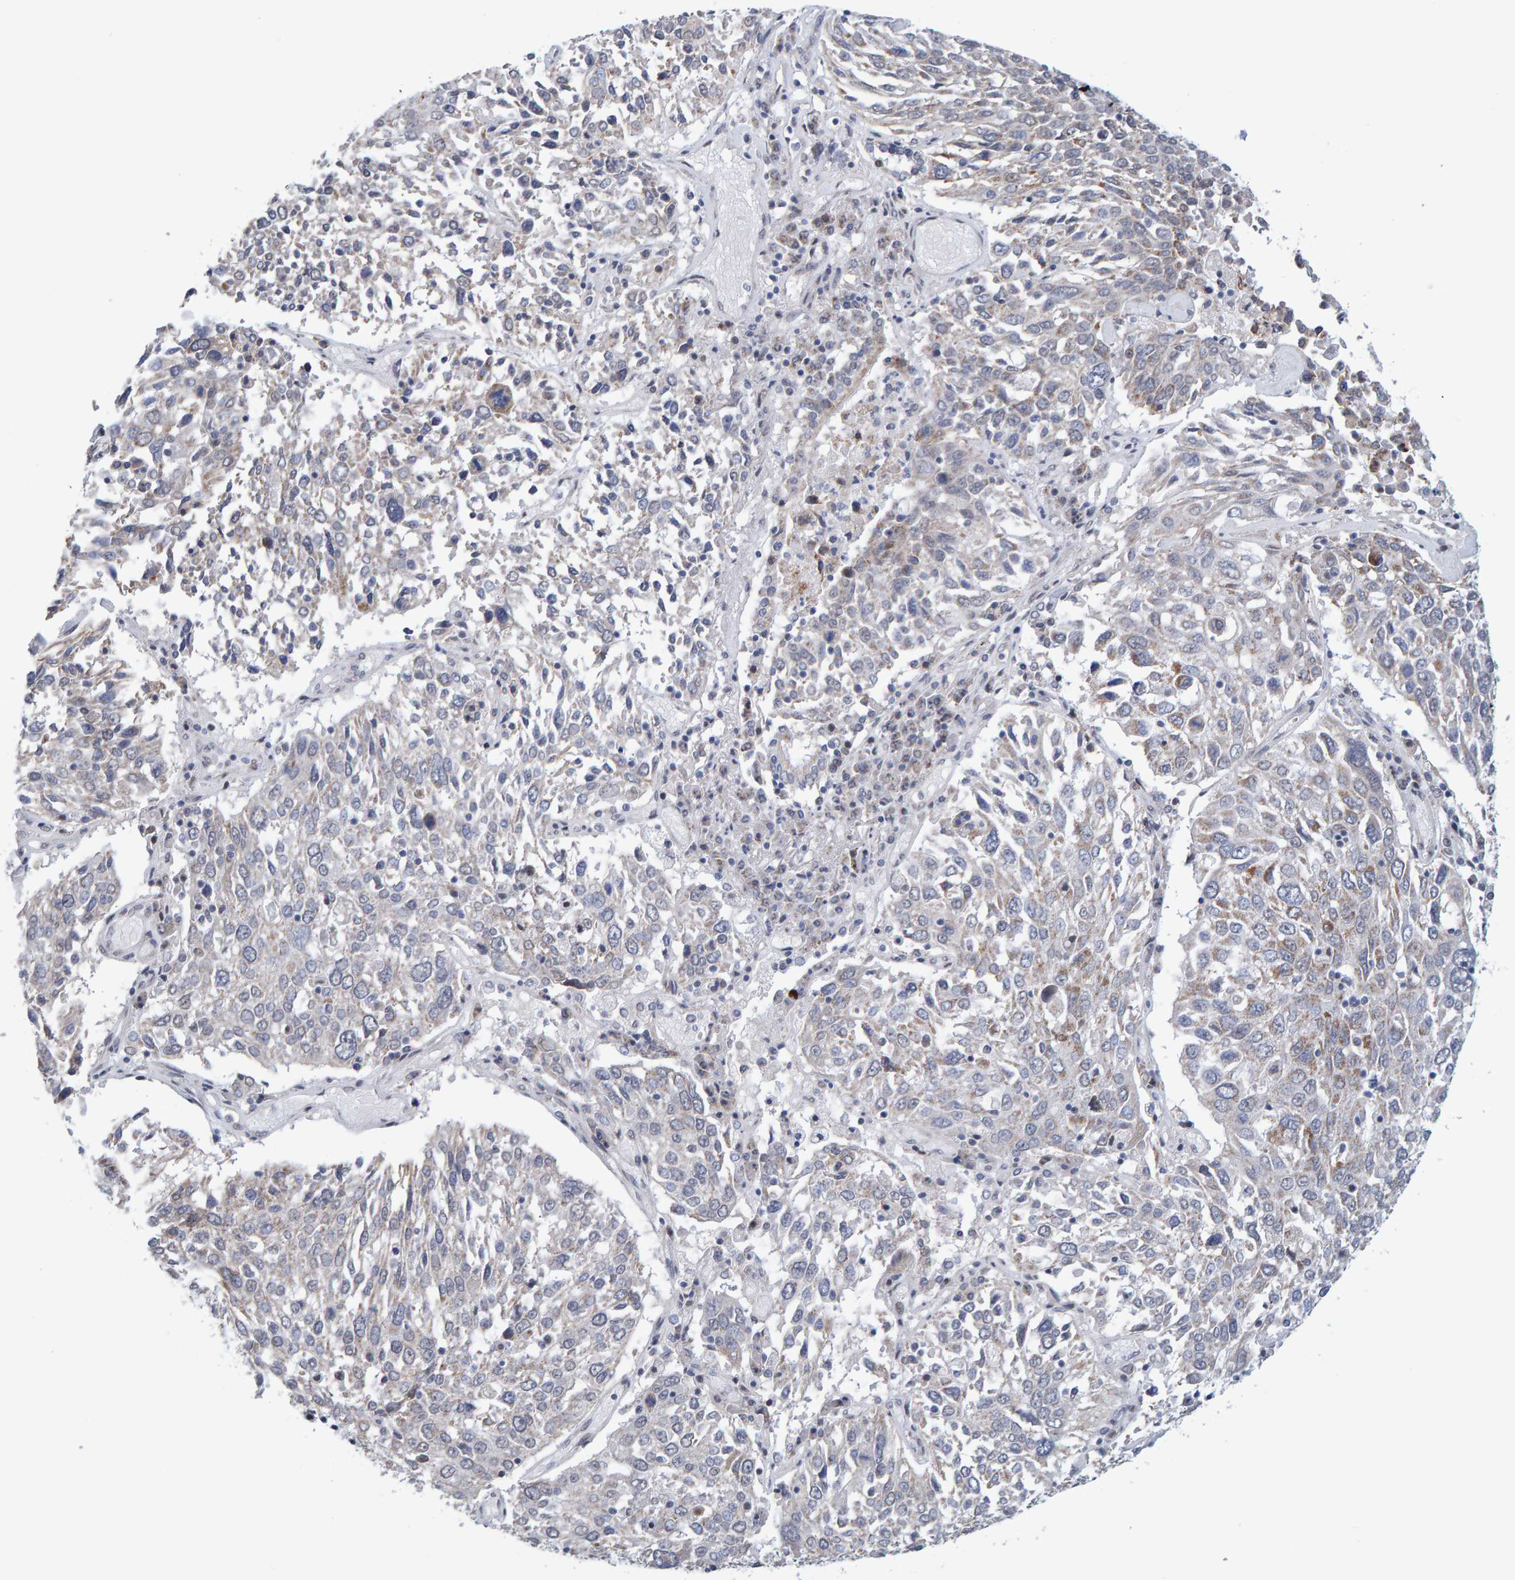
{"staining": {"intensity": "weak", "quantity": "<25%", "location": "cytoplasmic/membranous"}, "tissue": "lung cancer", "cell_type": "Tumor cells", "image_type": "cancer", "snomed": [{"axis": "morphology", "description": "Squamous cell carcinoma, NOS"}, {"axis": "topography", "description": "Lung"}], "caption": "There is no significant staining in tumor cells of lung cancer (squamous cell carcinoma). (Stains: DAB (3,3'-diaminobenzidine) immunohistochemistry with hematoxylin counter stain, Microscopy: brightfield microscopy at high magnification).", "gene": "USP43", "patient": {"sex": "male", "age": 65}}